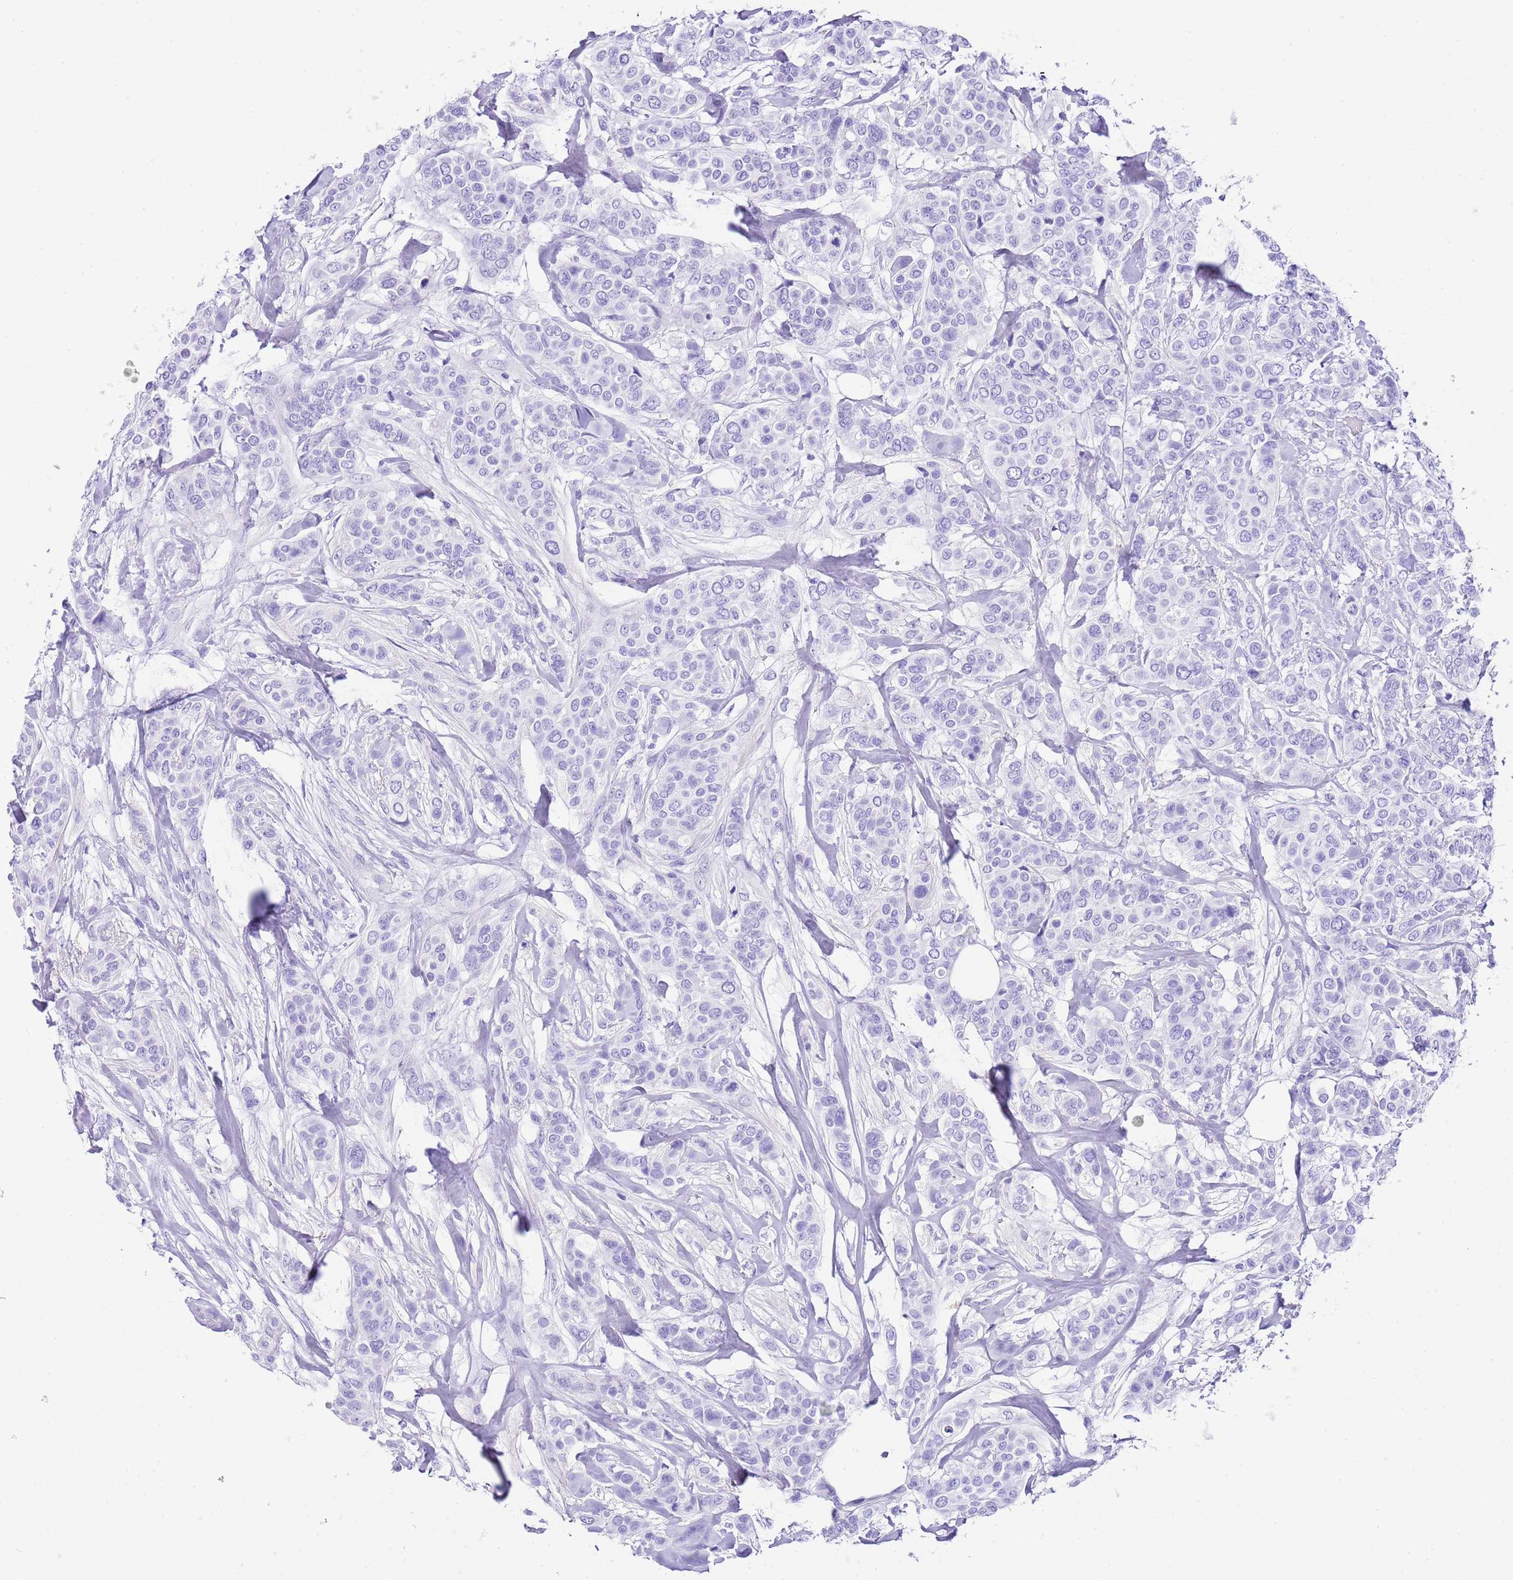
{"staining": {"intensity": "negative", "quantity": "none", "location": "none"}, "tissue": "breast cancer", "cell_type": "Tumor cells", "image_type": "cancer", "snomed": [{"axis": "morphology", "description": "Lobular carcinoma"}, {"axis": "topography", "description": "Breast"}], "caption": "Immunohistochemistry (IHC) micrograph of neoplastic tissue: human breast cancer stained with DAB (3,3'-diaminobenzidine) demonstrates no significant protein positivity in tumor cells.", "gene": "KCNC1", "patient": {"sex": "female", "age": 51}}